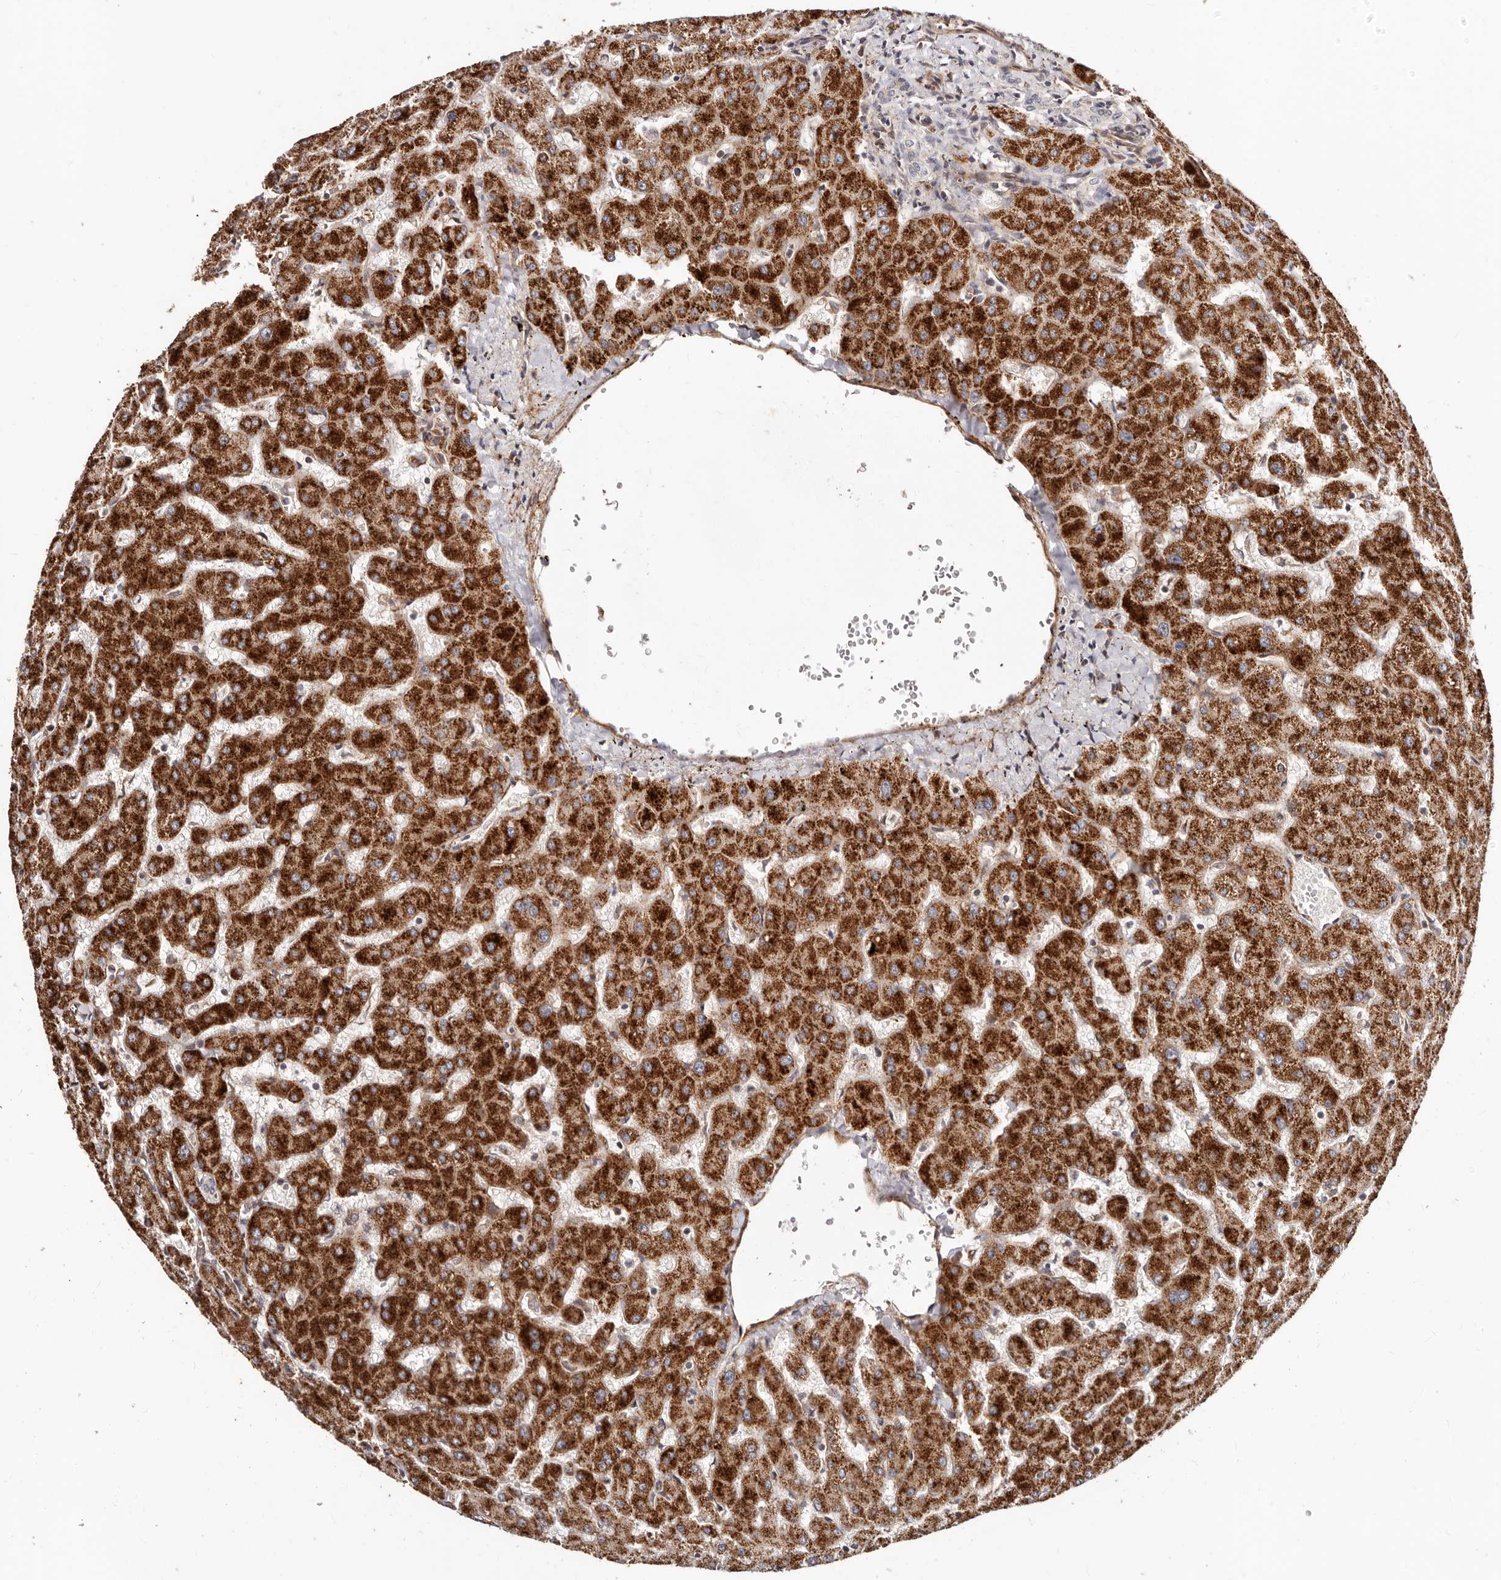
{"staining": {"intensity": "negative", "quantity": "none", "location": "none"}, "tissue": "liver", "cell_type": "Cholangiocytes", "image_type": "normal", "snomed": [{"axis": "morphology", "description": "Normal tissue, NOS"}, {"axis": "topography", "description": "Liver"}], "caption": "Immunohistochemistry image of normal human liver stained for a protein (brown), which exhibits no staining in cholangiocytes.", "gene": "APOL6", "patient": {"sex": "female", "age": 63}}